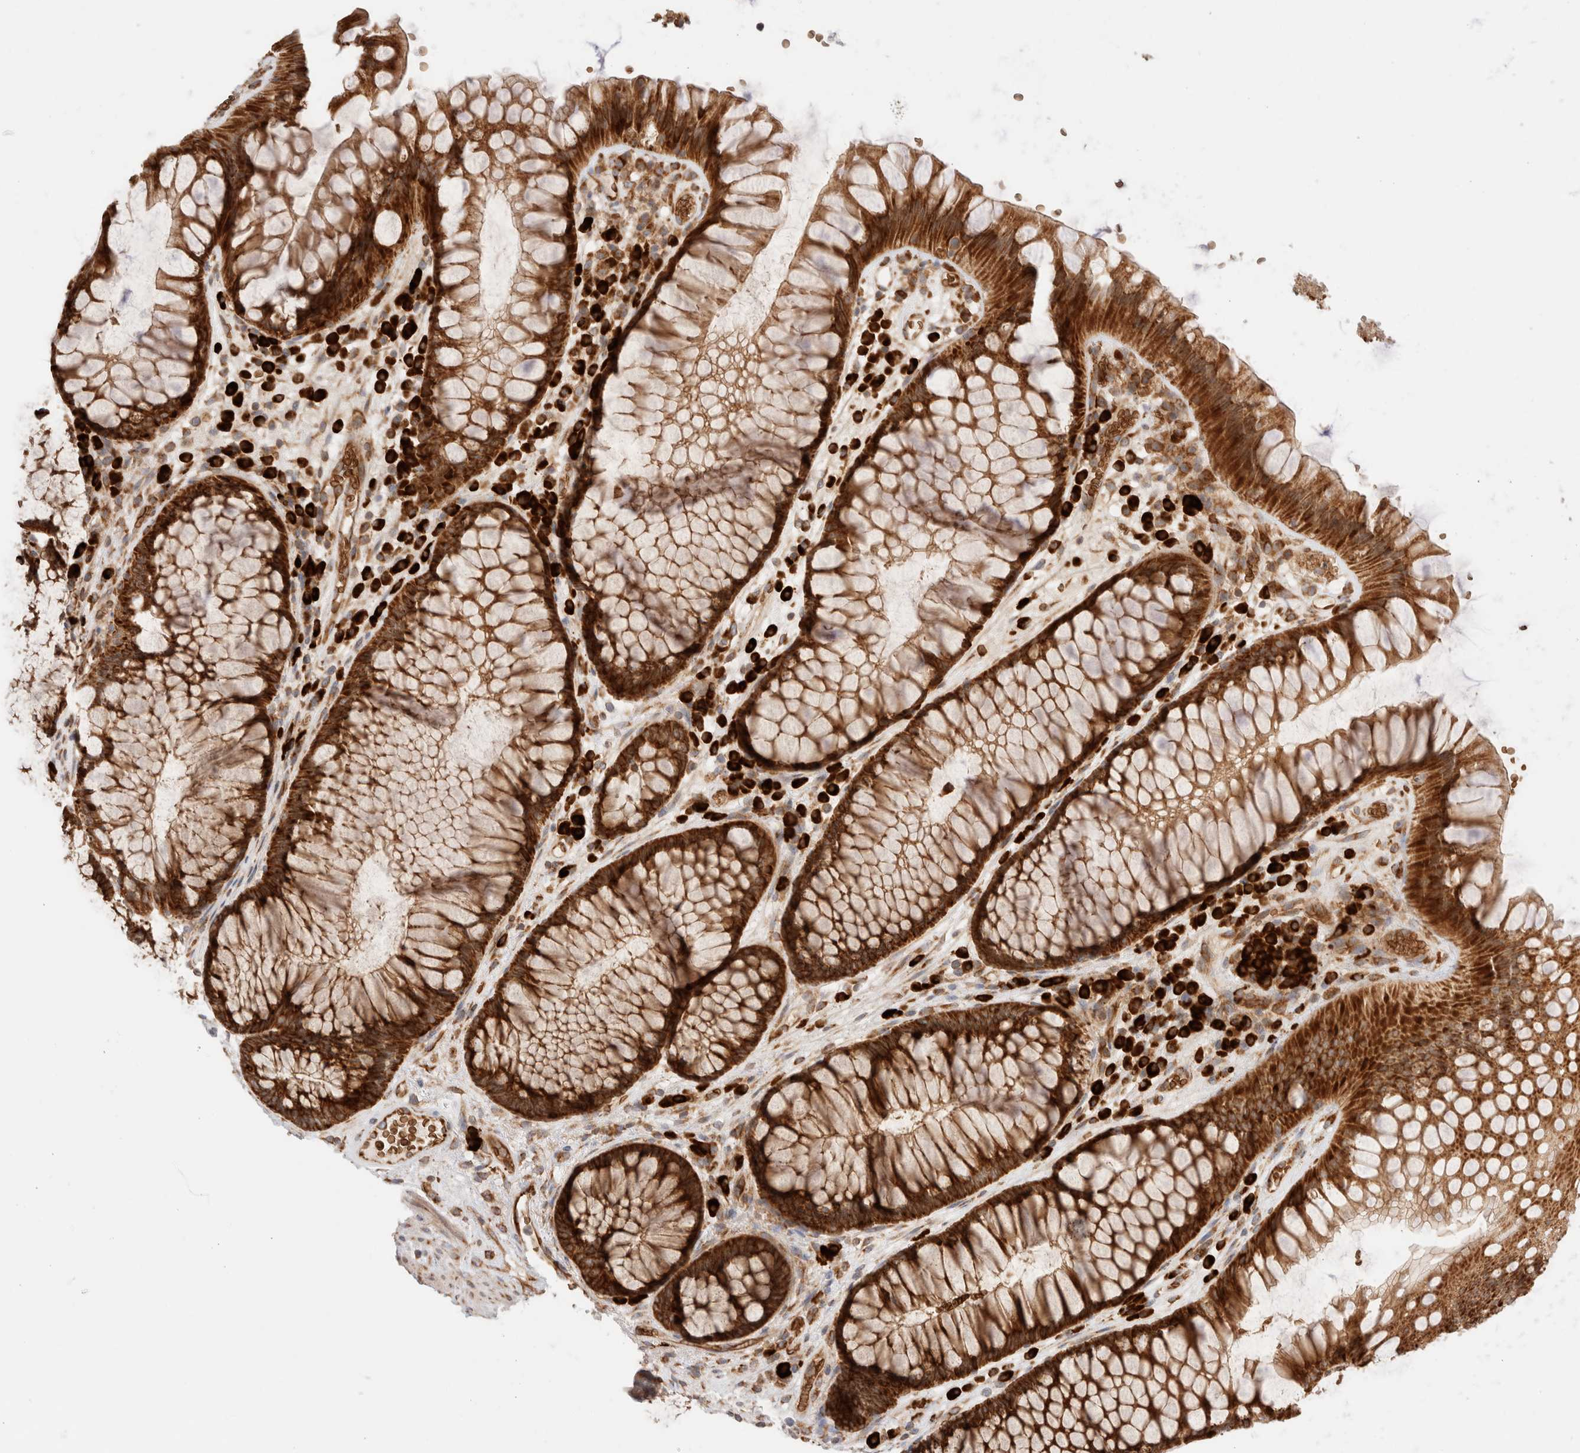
{"staining": {"intensity": "strong", "quantity": ">75%", "location": "cytoplasmic/membranous"}, "tissue": "rectum", "cell_type": "Glandular cells", "image_type": "normal", "snomed": [{"axis": "morphology", "description": "Normal tissue, NOS"}, {"axis": "topography", "description": "Rectum"}], "caption": "Immunohistochemistry (IHC) (DAB (3,3'-diaminobenzidine)) staining of normal rectum displays strong cytoplasmic/membranous protein expression in approximately >75% of glandular cells. (DAB (3,3'-diaminobenzidine) = brown stain, brightfield microscopy at high magnification).", "gene": "UTS2B", "patient": {"sex": "male", "age": 51}}